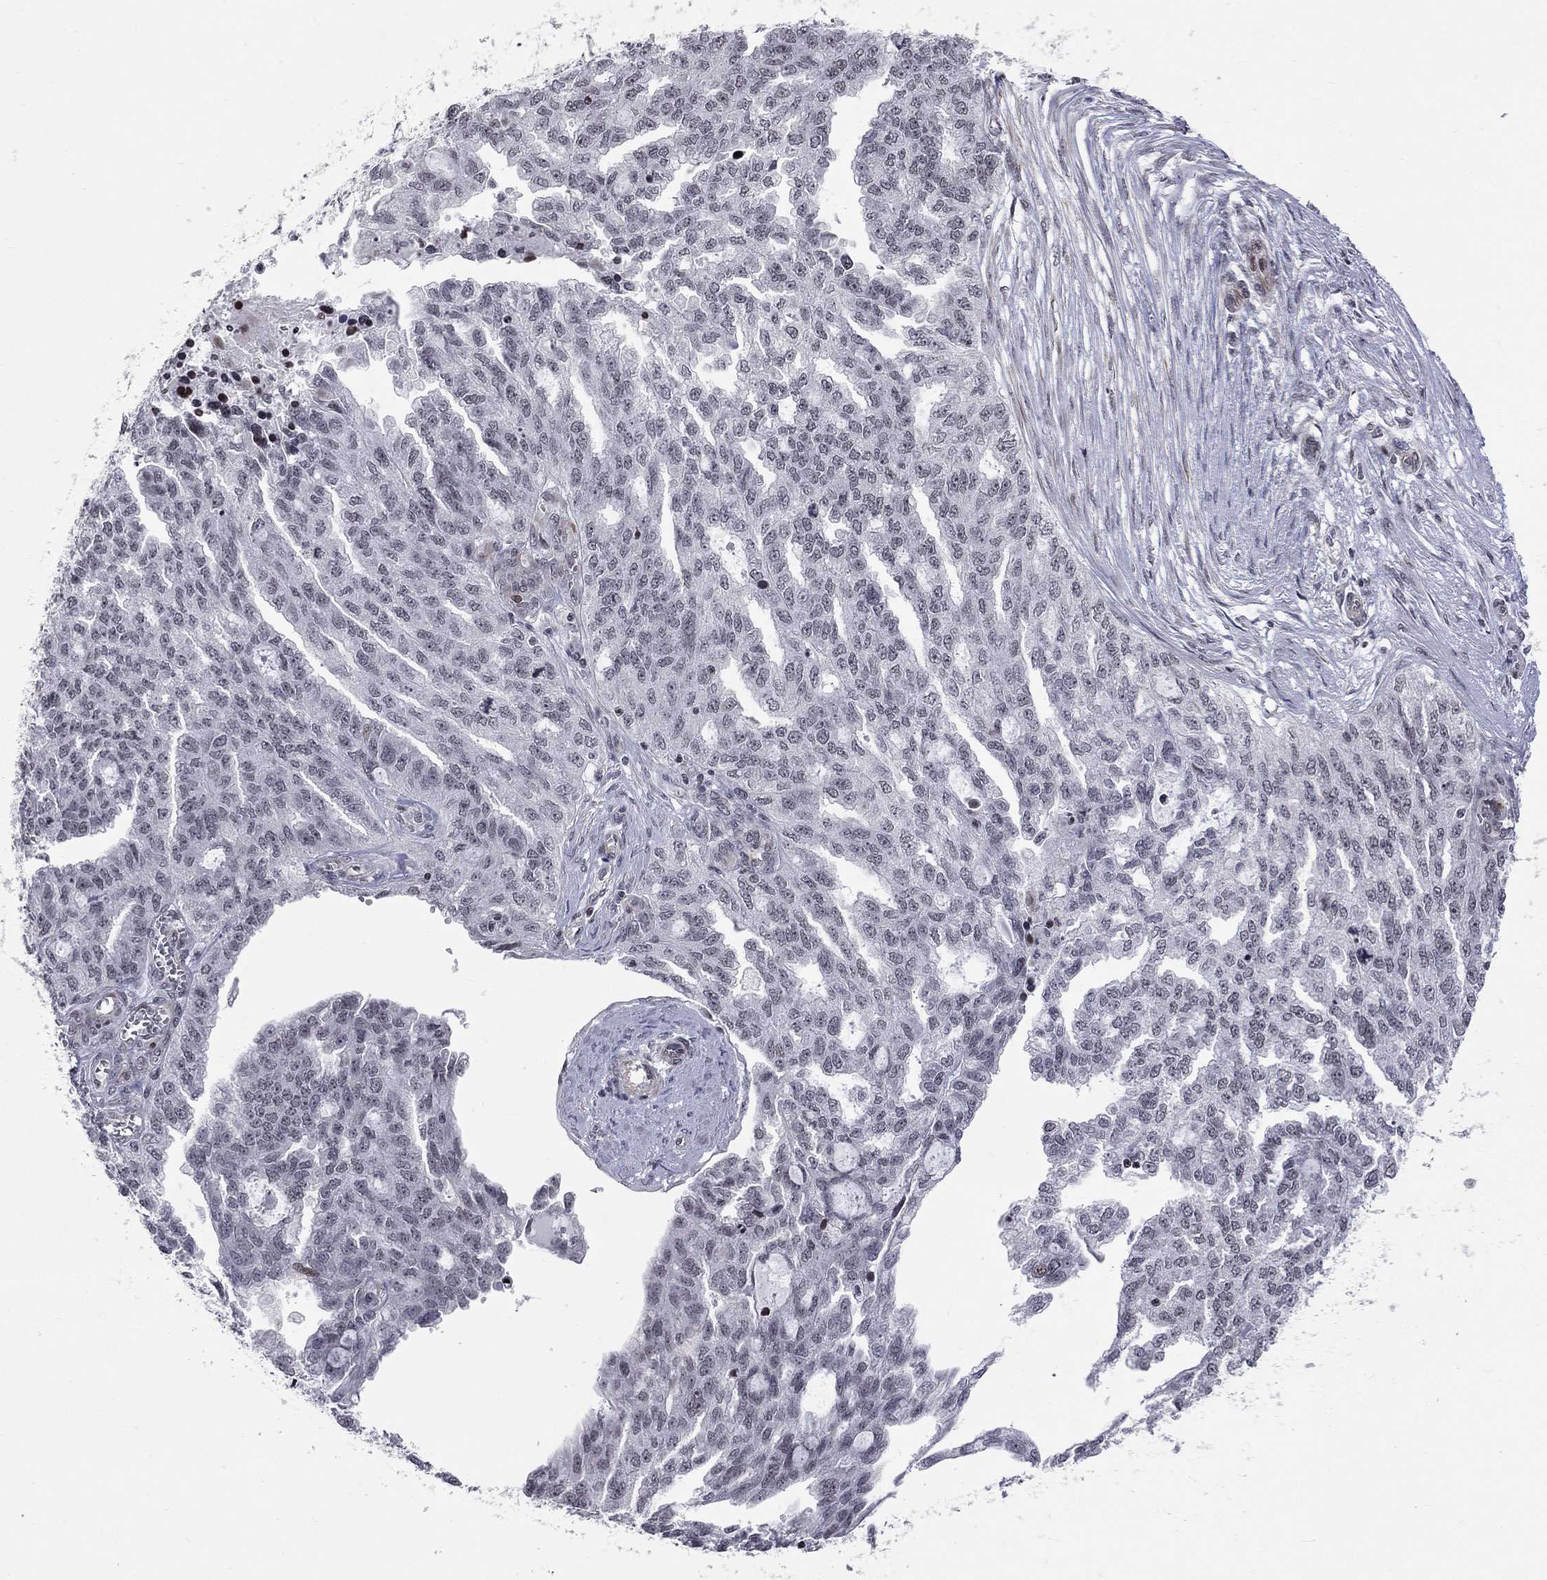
{"staining": {"intensity": "weak", "quantity": "<25%", "location": "nuclear"}, "tissue": "ovarian cancer", "cell_type": "Tumor cells", "image_type": "cancer", "snomed": [{"axis": "morphology", "description": "Cystadenocarcinoma, serous, NOS"}, {"axis": "topography", "description": "Ovary"}], "caption": "Image shows no significant protein staining in tumor cells of ovarian cancer. Brightfield microscopy of IHC stained with DAB (brown) and hematoxylin (blue), captured at high magnification.", "gene": "MTNR1B", "patient": {"sex": "female", "age": 51}}